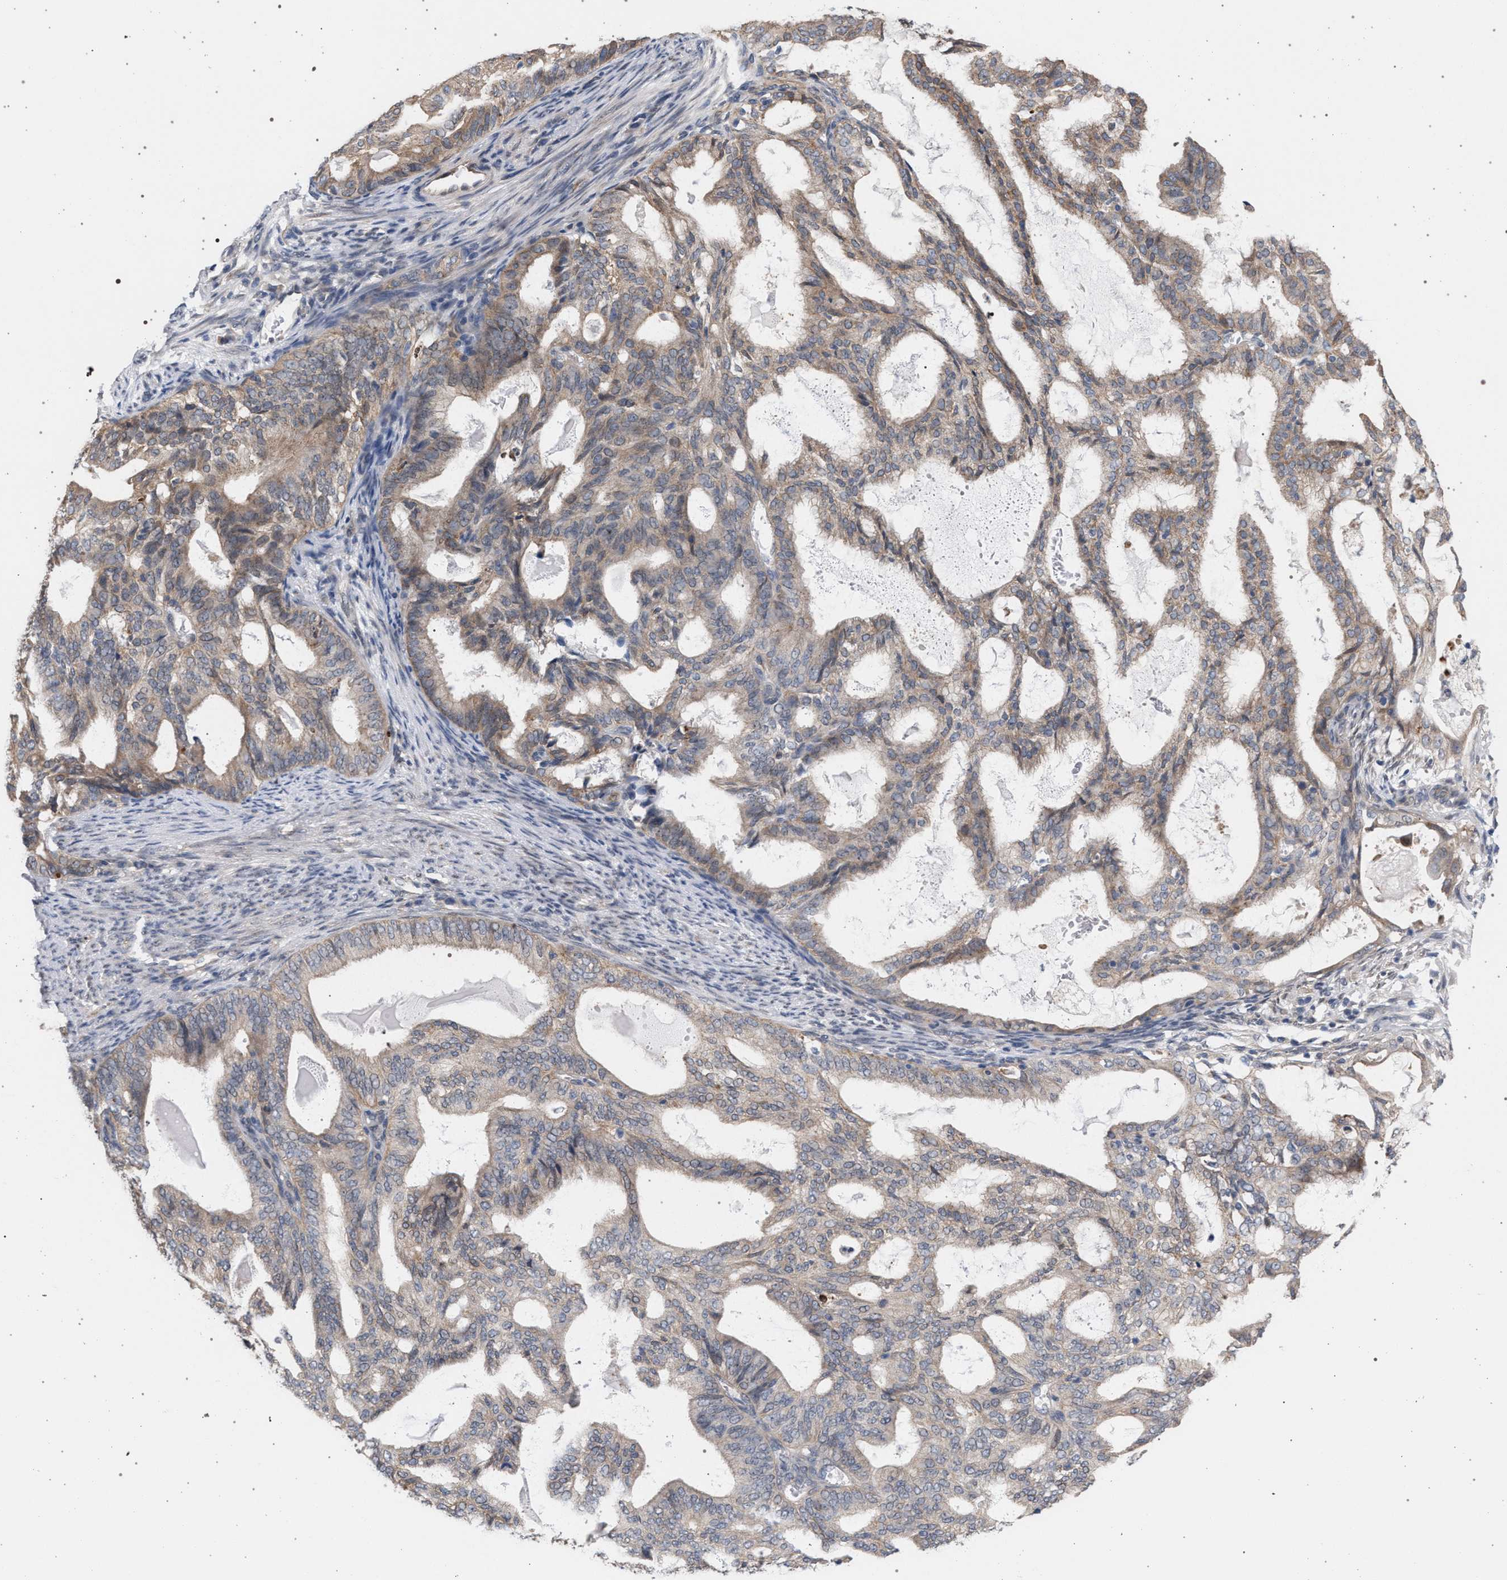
{"staining": {"intensity": "weak", "quantity": ">75%", "location": "cytoplasmic/membranous"}, "tissue": "endometrial cancer", "cell_type": "Tumor cells", "image_type": "cancer", "snomed": [{"axis": "morphology", "description": "Adenocarcinoma, NOS"}, {"axis": "topography", "description": "Endometrium"}], "caption": "IHC (DAB (3,3'-diaminobenzidine)) staining of adenocarcinoma (endometrial) exhibits weak cytoplasmic/membranous protein positivity in about >75% of tumor cells. The staining is performed using DAB (3,3'-diaminobenzidine) brown chromogen to label protein expression. The nuclei are counter-stained blue using hematoxylin.", "gene": "ARPC5L", "patient": {"sex": "female", "age": 58}}